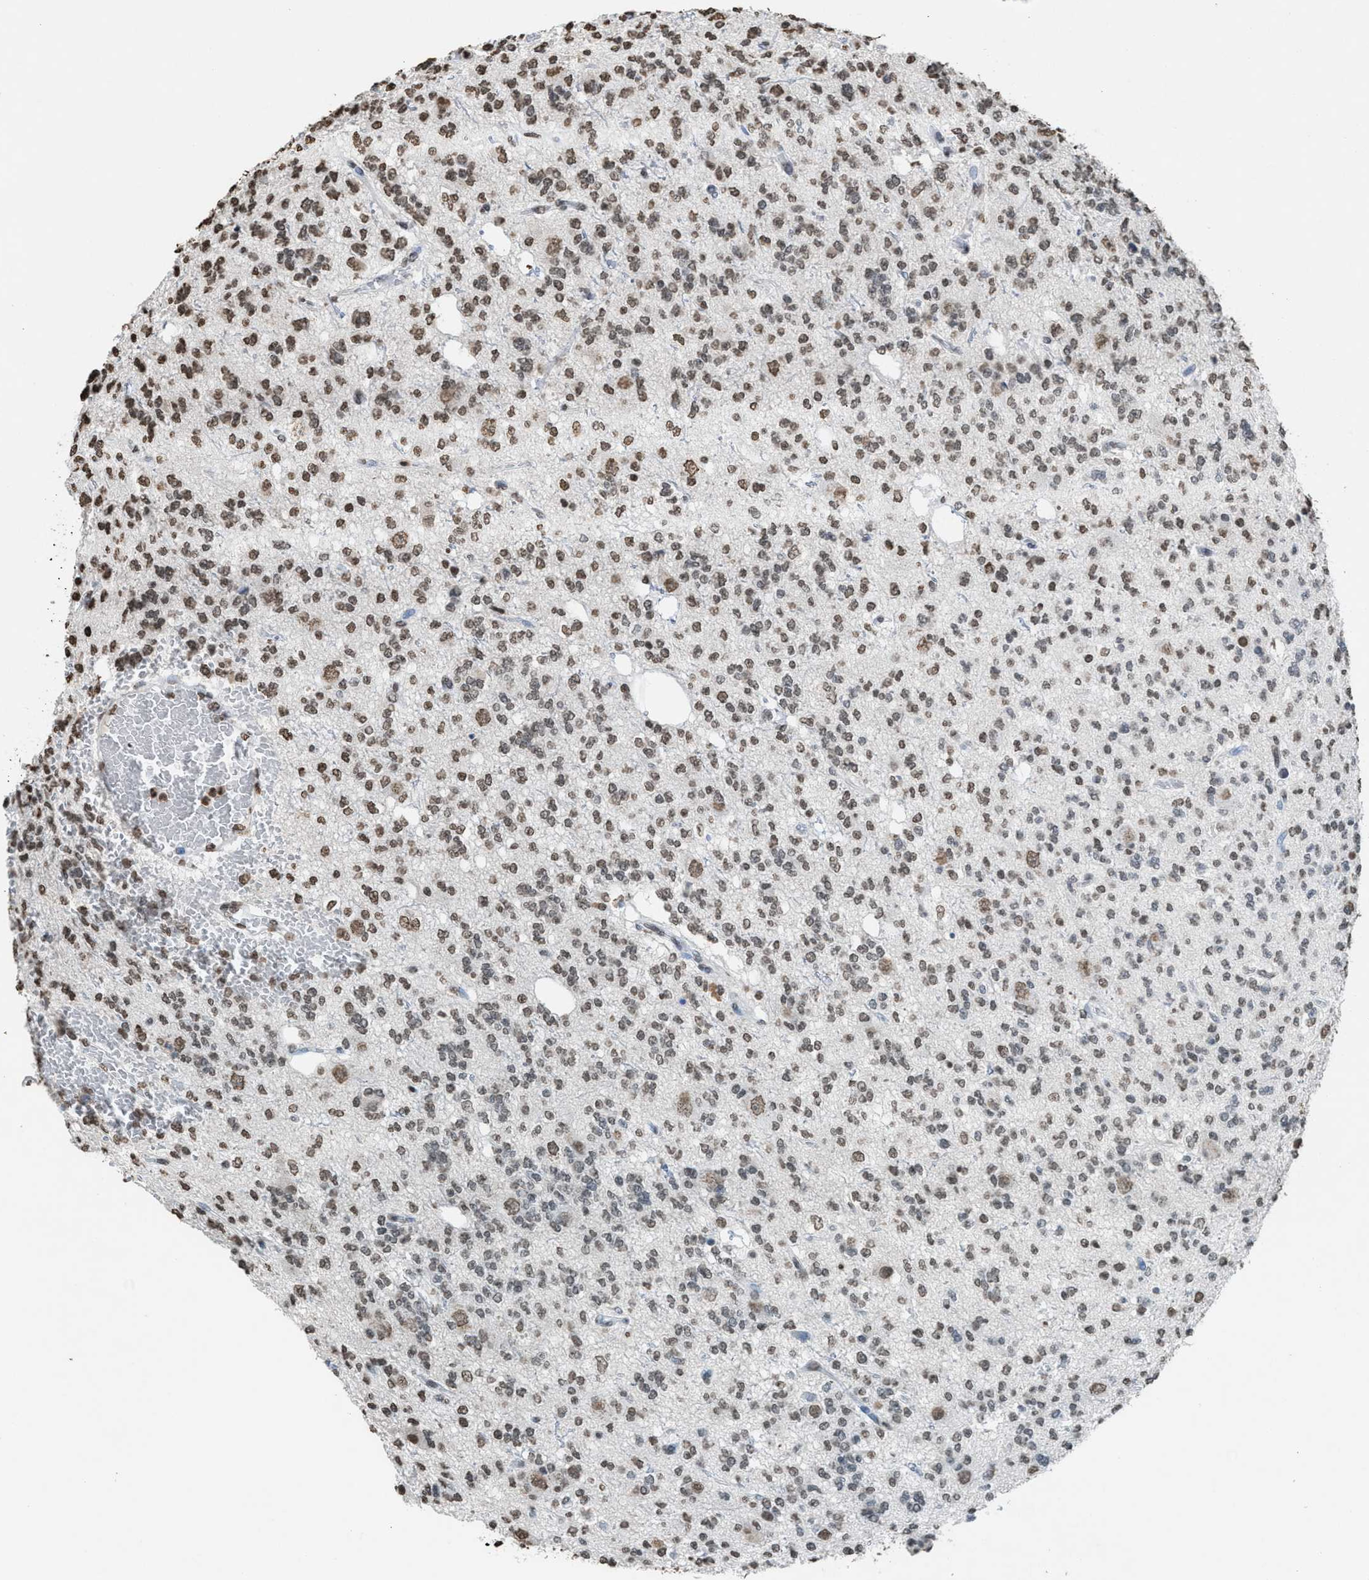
{"staining": {"intensity": "moderate", "quantity": ">75%", "location": "nuclear"}, "tissue": "glioma", "cell_type": "Tumor cells", "image_type": "cancer", "snomed": [{"axis": "morphology", "description": "Glioma, malignant, Low grade"}, {"axis": "topography", "description": "Brain"}], "caption": "IHC (DAB (3,3'-diaminobenzidine)) staining of human malignant glioma (low-grade) shows moderate nuclear protein expression in about >75% of tumor cells.", "gene": "NUP88", "patient": {"sex": "male", "age": 38}}